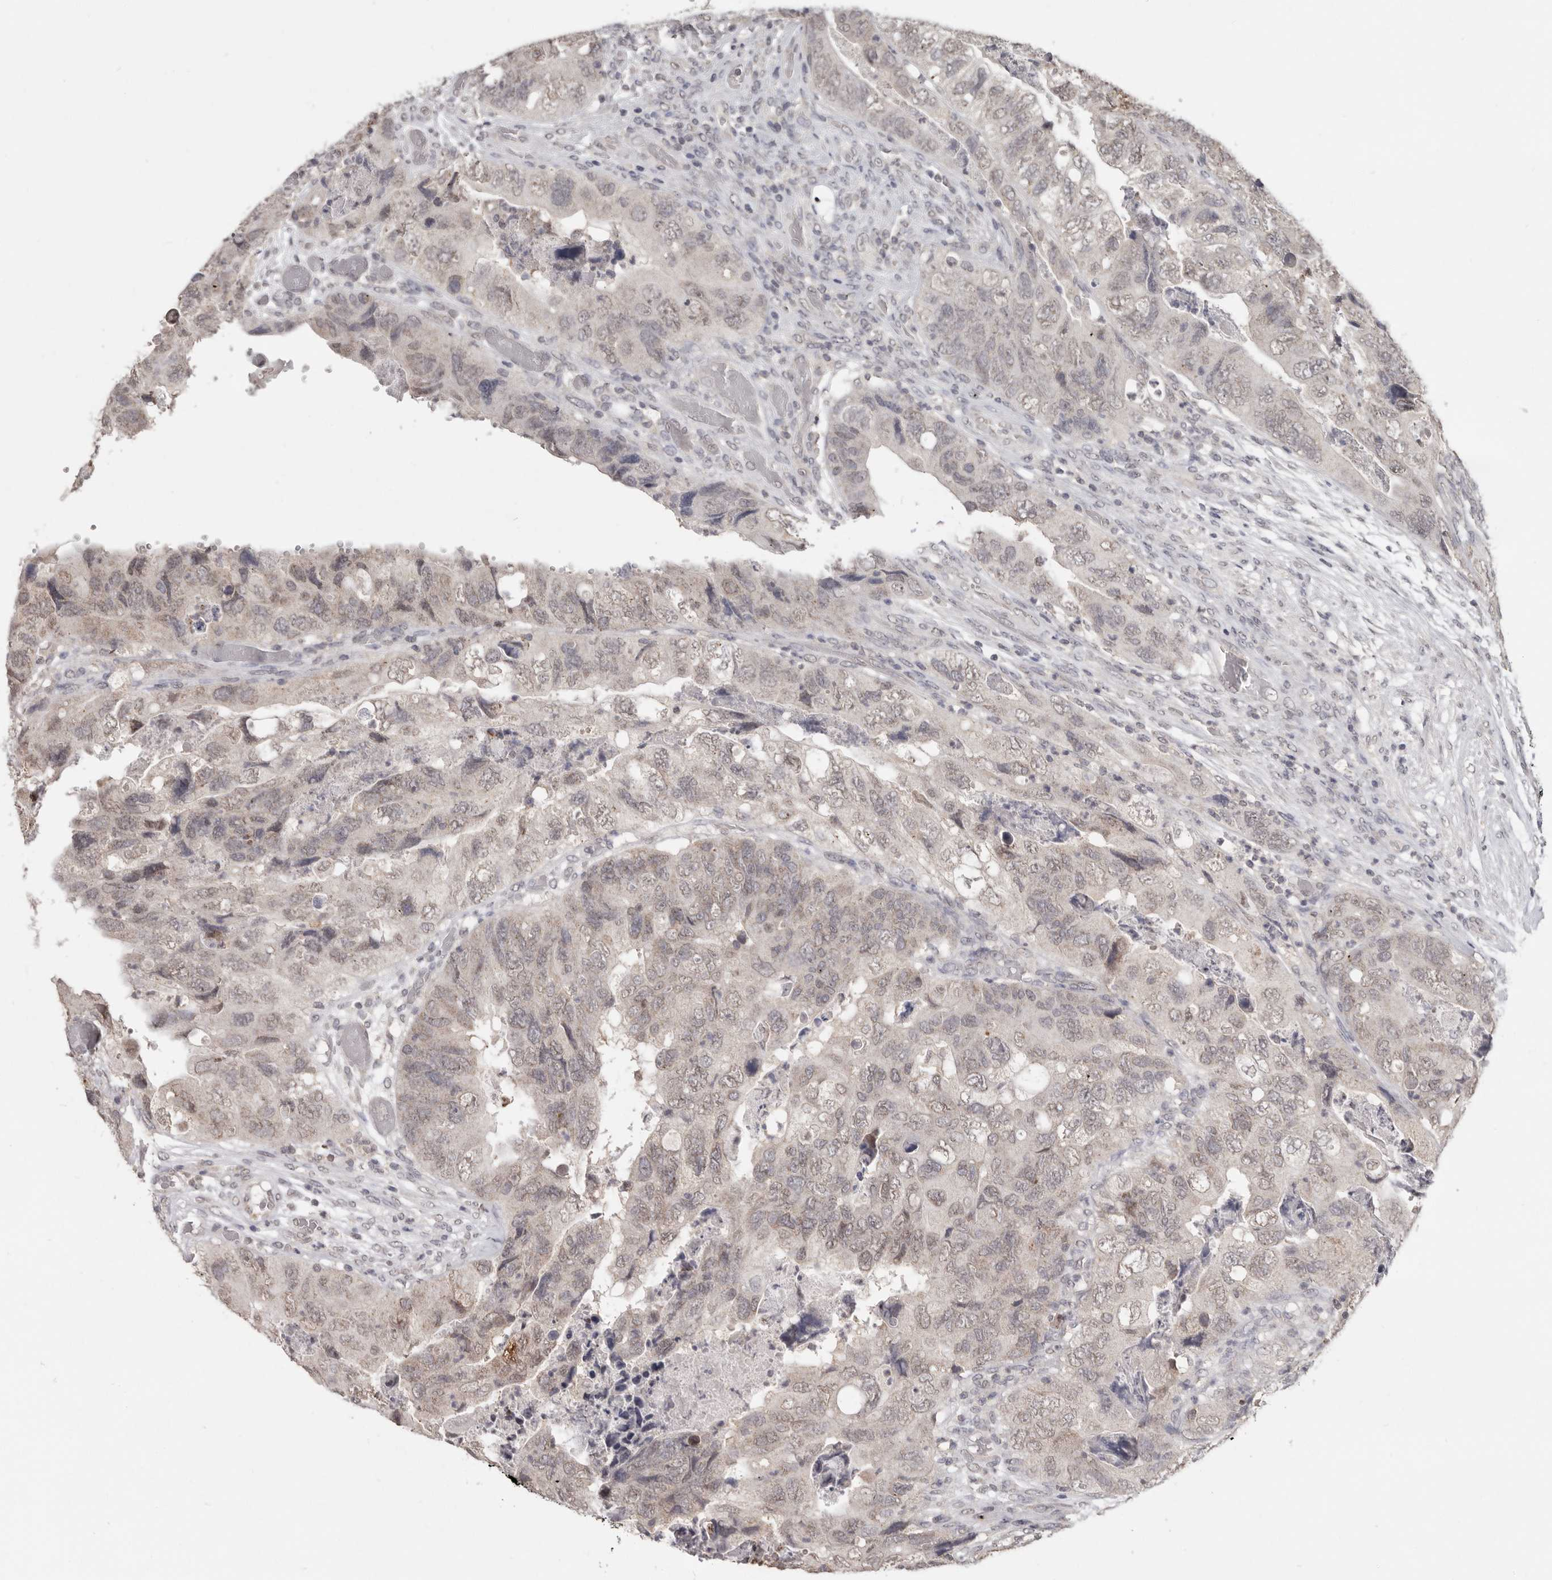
{"staining": {"intensity": "weak", "quantity": "25%-75%", "location": "nuclear"}, "tissue": "colorectal cancer", "cell_type": "Tumor cells", "image_type": "cancer", "snomed": [{"axis": "morphology", "description": "Adenocarcinoma, NOS"}, {"axis": "topography", "description": "Rectum"}], "caption": "Weak nuclear positivity is seen in about 25%-75% of tumor cells in adenocarcinoma (colorectal).", "gene": "LINGO2", "patient": {"sex": "male", "age": 63}}